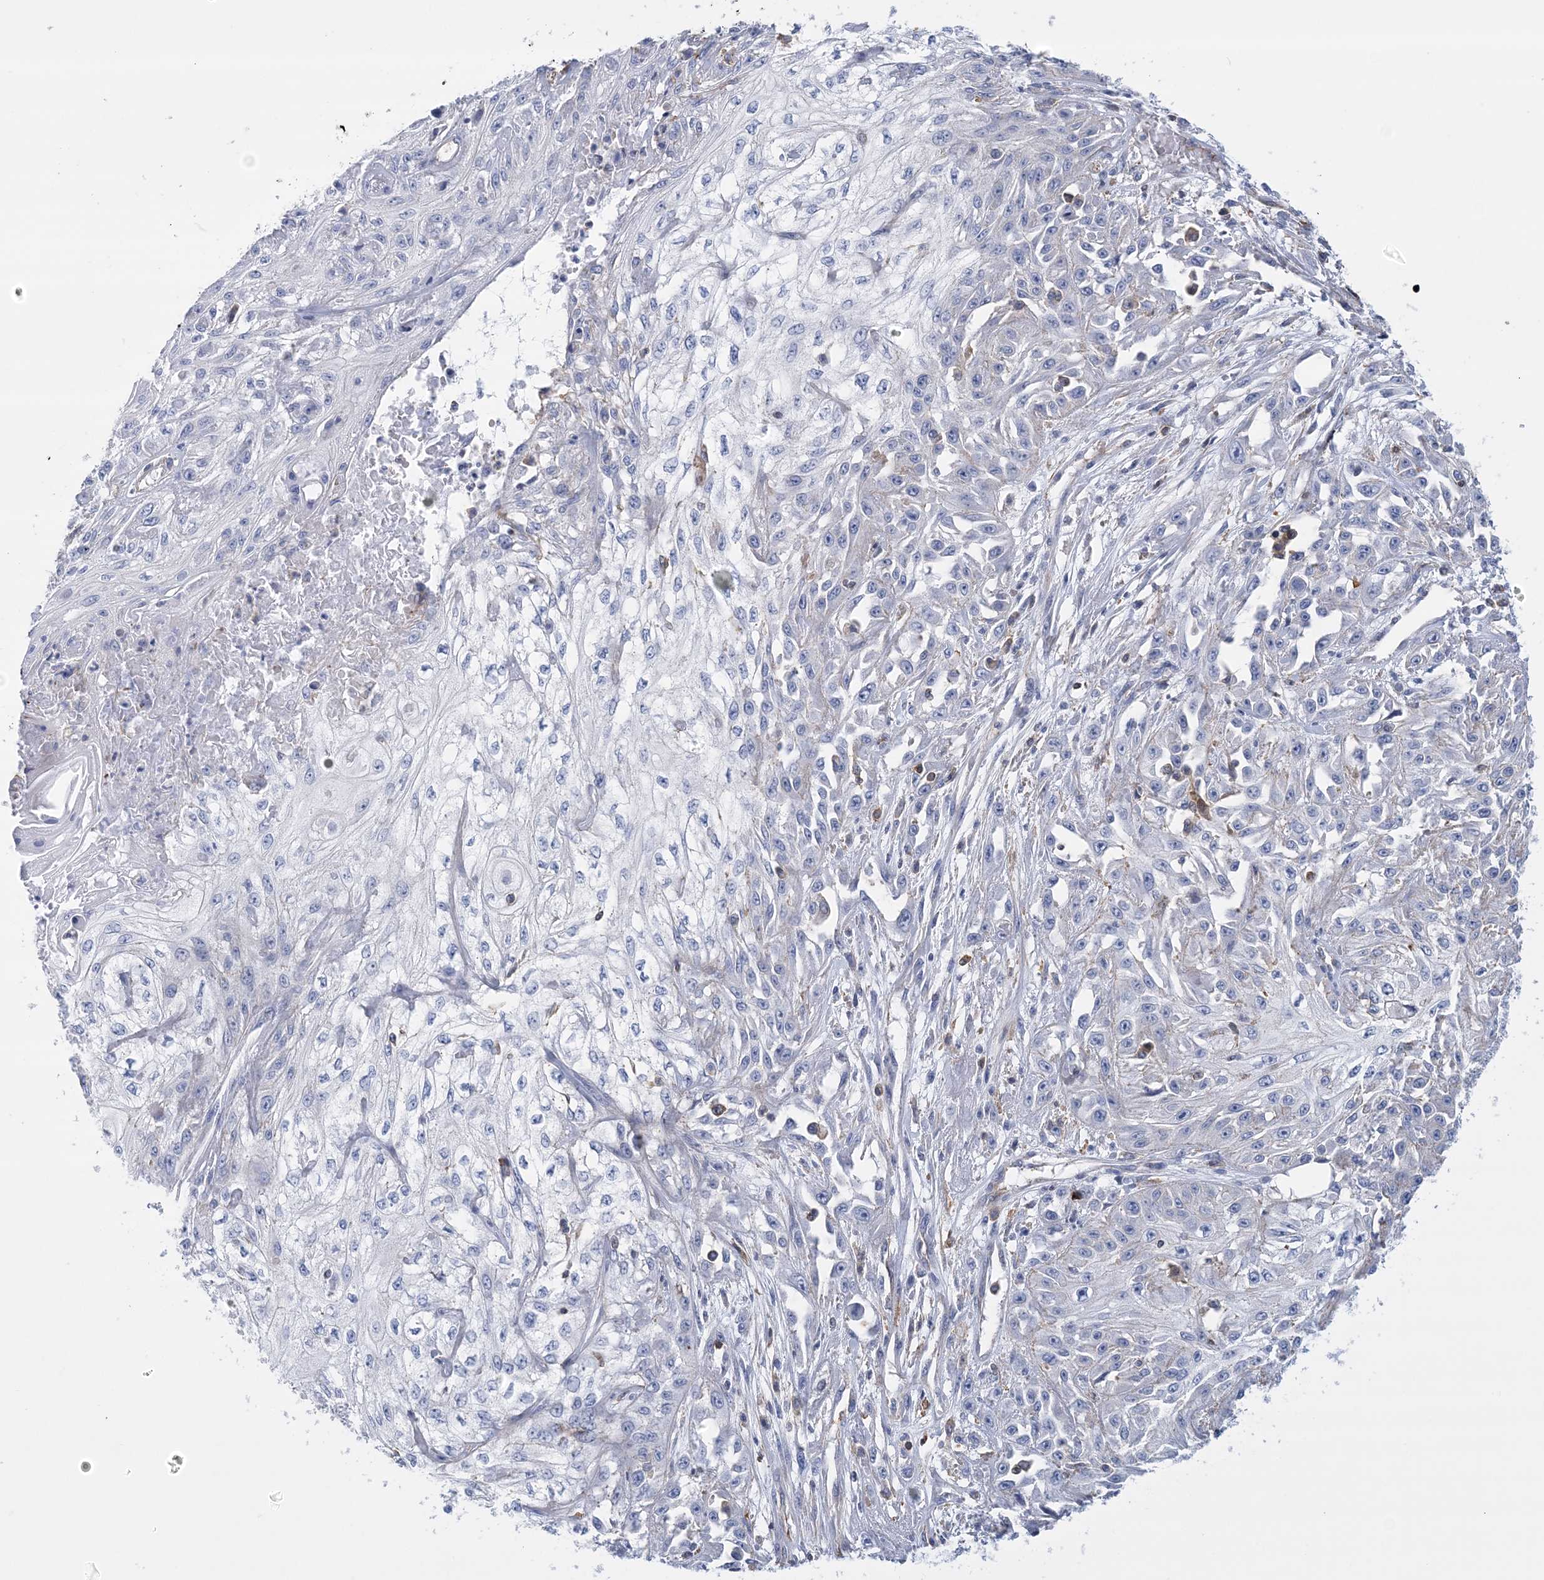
{"staining": {"intensity": "negative", "quantity": "none", "location": "none"}, "tissue": "skin cancer", "cell_type": "Tumor cells", "image_type": "cancer", "snomed": [{"axis": "morphology", "description": "Squamous cell carcinoma, NOS"}, {"axis": "morphology", "description": "Squamous cell carcinoma, metastatic, NOS"}, {"axis": "topography", "description": "Skin"}, {"axis": "topography", "description": "Lymph node"}], "caption": "A high-resolution photomicrograph shows immunohistochemistry staining of squamous cell carcinoma (skin), which exhibits no significant staining in tumor cells. Nuclei are stained in blue.", "gene": "C11orf21", "patient": {"sex": "male", "age": 75}}